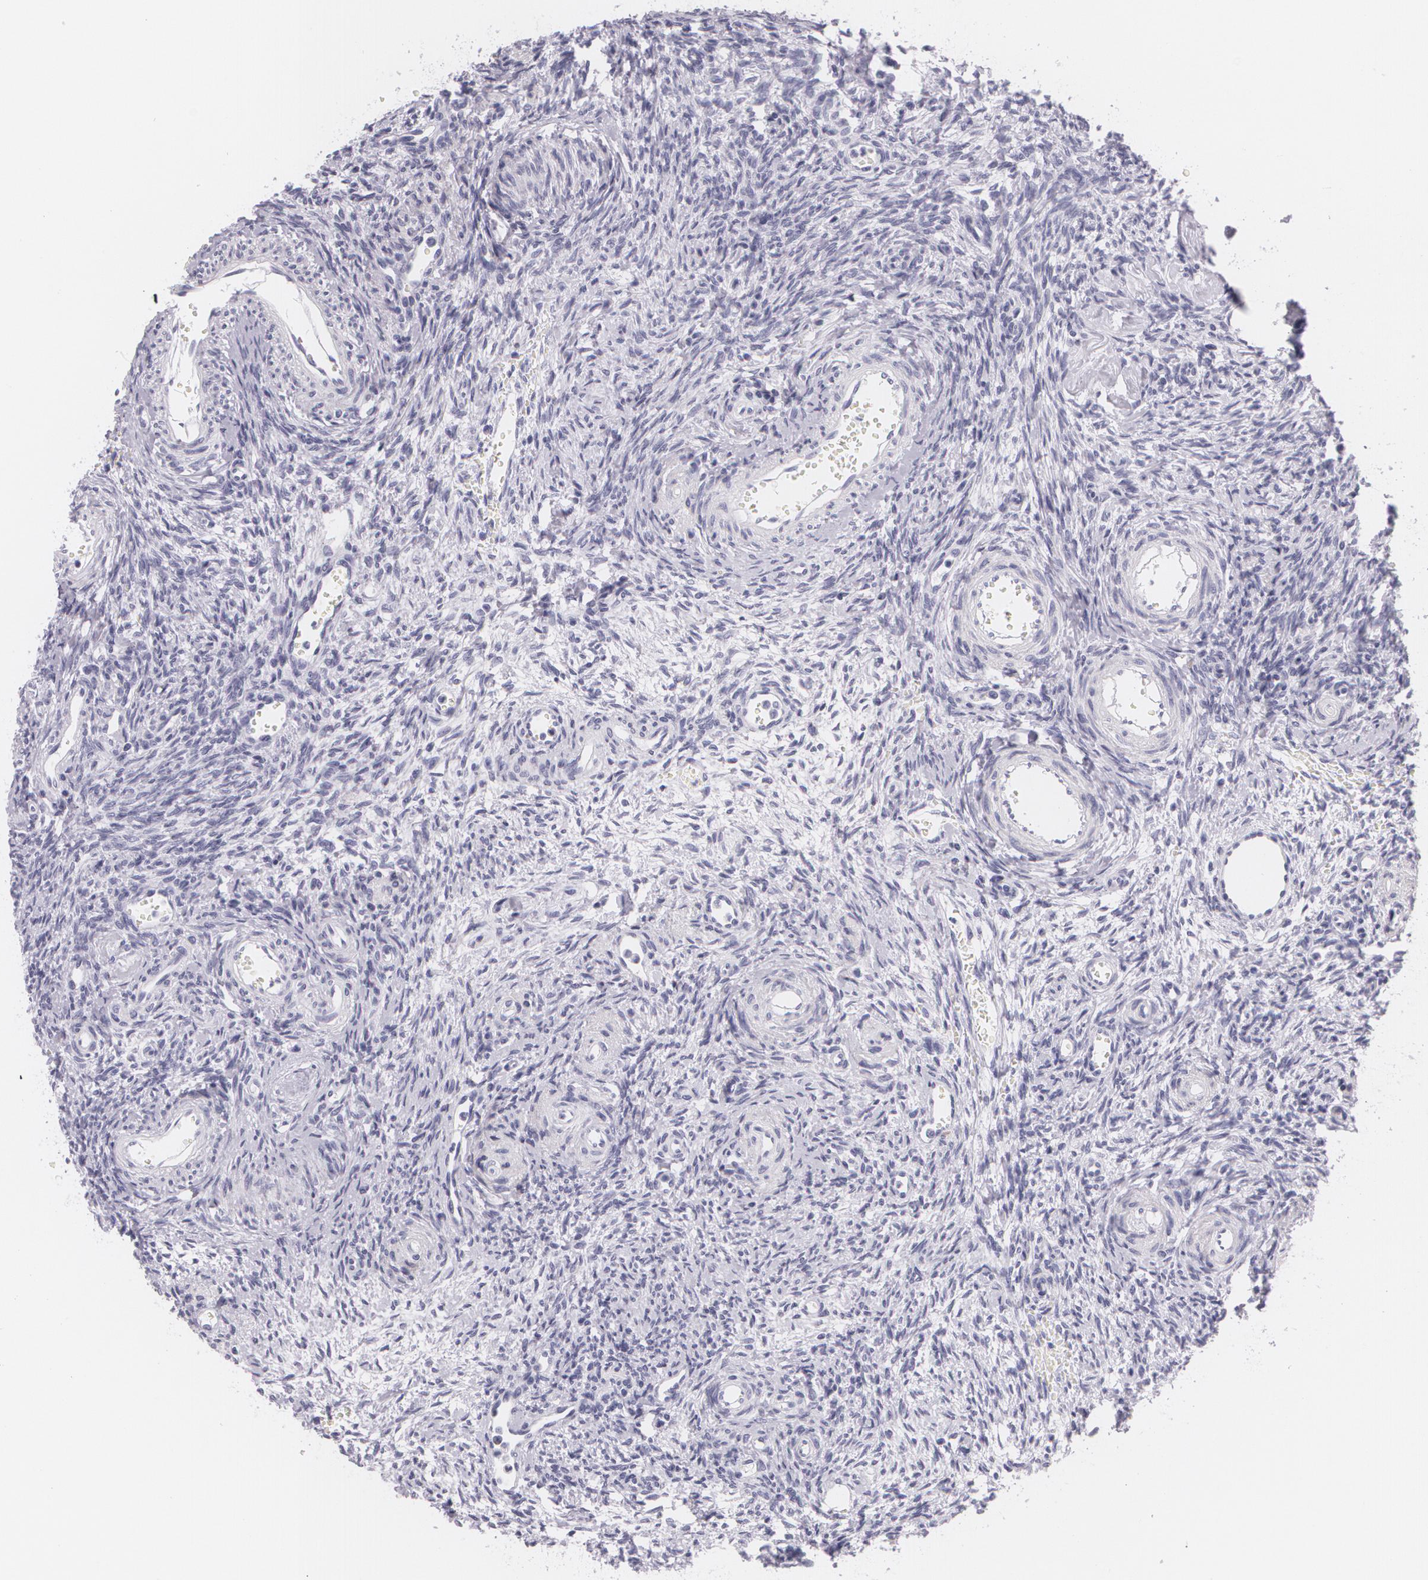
{"staining": {"intensity": "negative", "quantity": "none", "location": "none"}, "tissue": "ovary", "cell_type": "Follicle cells", "image_type": "normal", "snomed": [{"axis": "morphology", "description": "Normal tissue, NOS"}, {"axis": "topography", "description": "Ovary"}], "caption": "Immunohistochemistry (IHC) image of unremarkable ovary: human ovary stained with DAB demonstrates no significant protein expression in follicle cells. Nuclei are stained in blue.", "gene": "DLG4", "patient": {"sex": "female", "age": 39}}